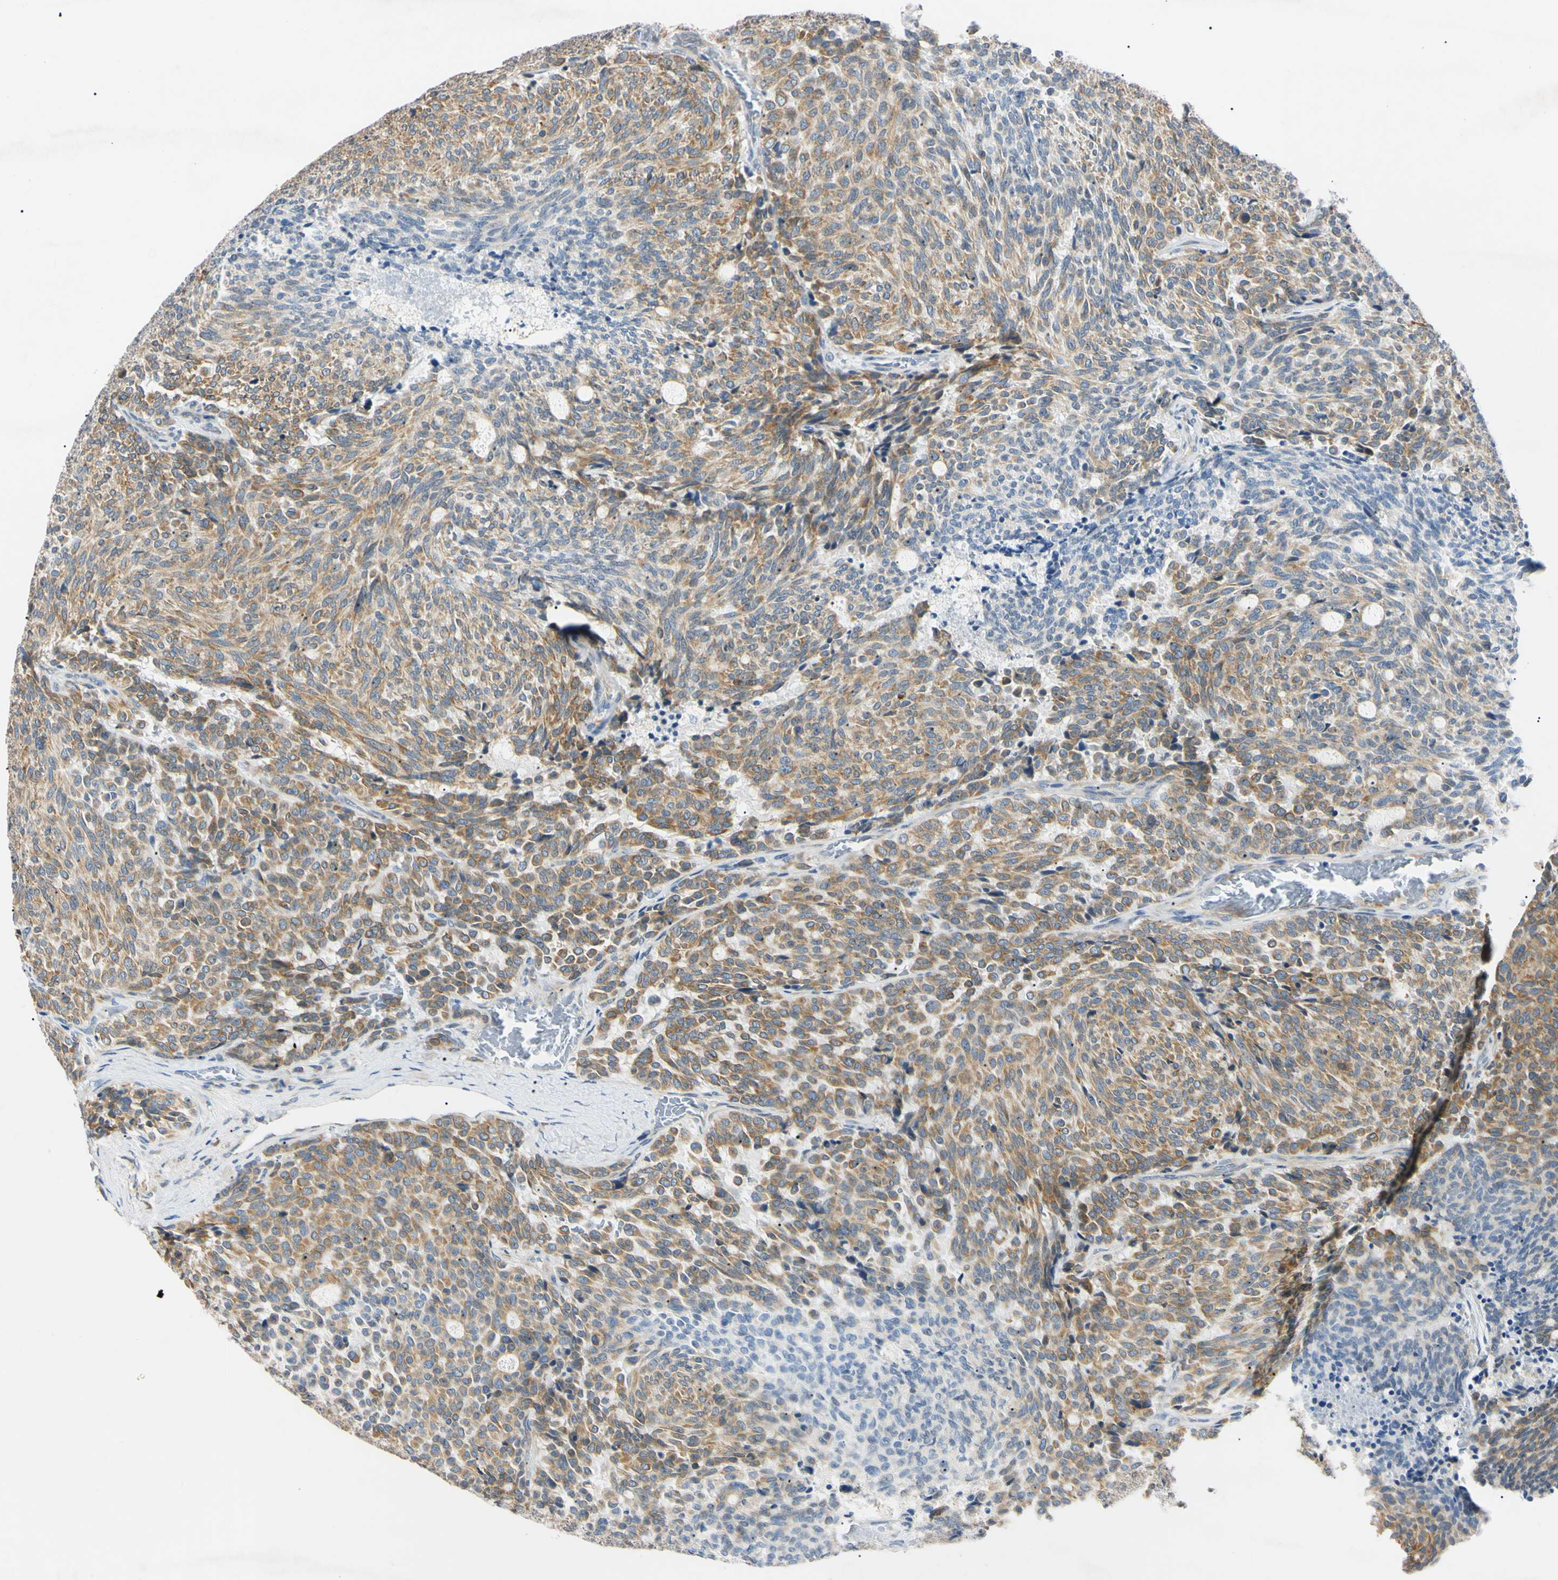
{"staining": {"intensity": "moderate", "quantity": ">75%", "location": "cytoplasmic/membranous"}, "tissue": "carcinoid", "cell_type": "Tumor cells", "image_type": "cancer", "snomed": [{"axis": "morphology", "description": "Carcinoid, malignant, NOS"}, {"axis": "topography", "description": "Pancreas"}], "caption": "Carcinoid tissue demonstrates moderate cytoplasmic/membranous staining in approximately >75% of tumor cells, visualized by immunohistochemistry.", "gene": "DNAJB12", "patient": {"sex": "female", "age": 54}}